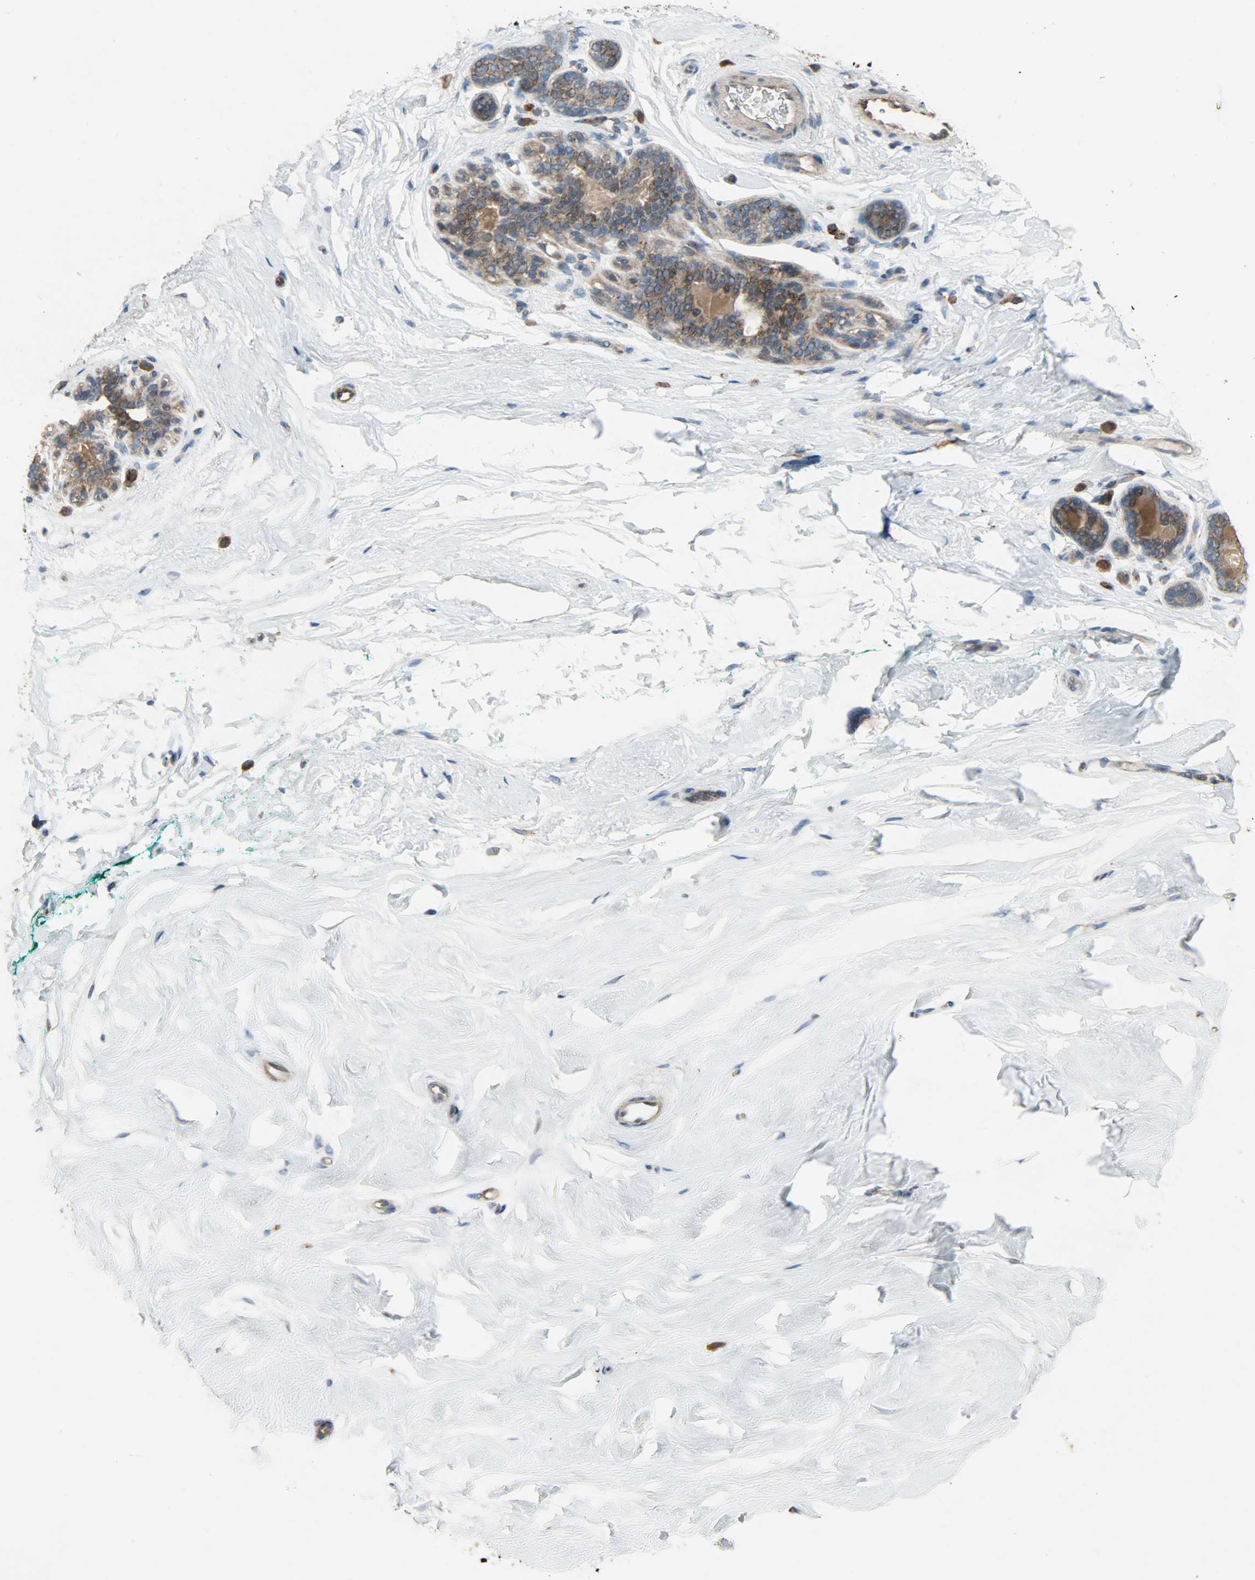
{"staining": {"intensity": "weak", "quantity": ">75%", "location": "cytoplasmic/membranous"}, "tissue": "breast", "cell_type": "Adipocytes", "image_type": "normal", "snomed": [{"axis": "morphology", "description": "Normal tissue, NOS"}, {"axis": "topography", "description": "Breast"}], "caption": "Weak cytoplasmic/membranous positivity for a protein is present in approximately >75% of adipocytes of benign breast using IHC.", "gene": "AMT", "patient": {"sex": "female", "age": 52}}